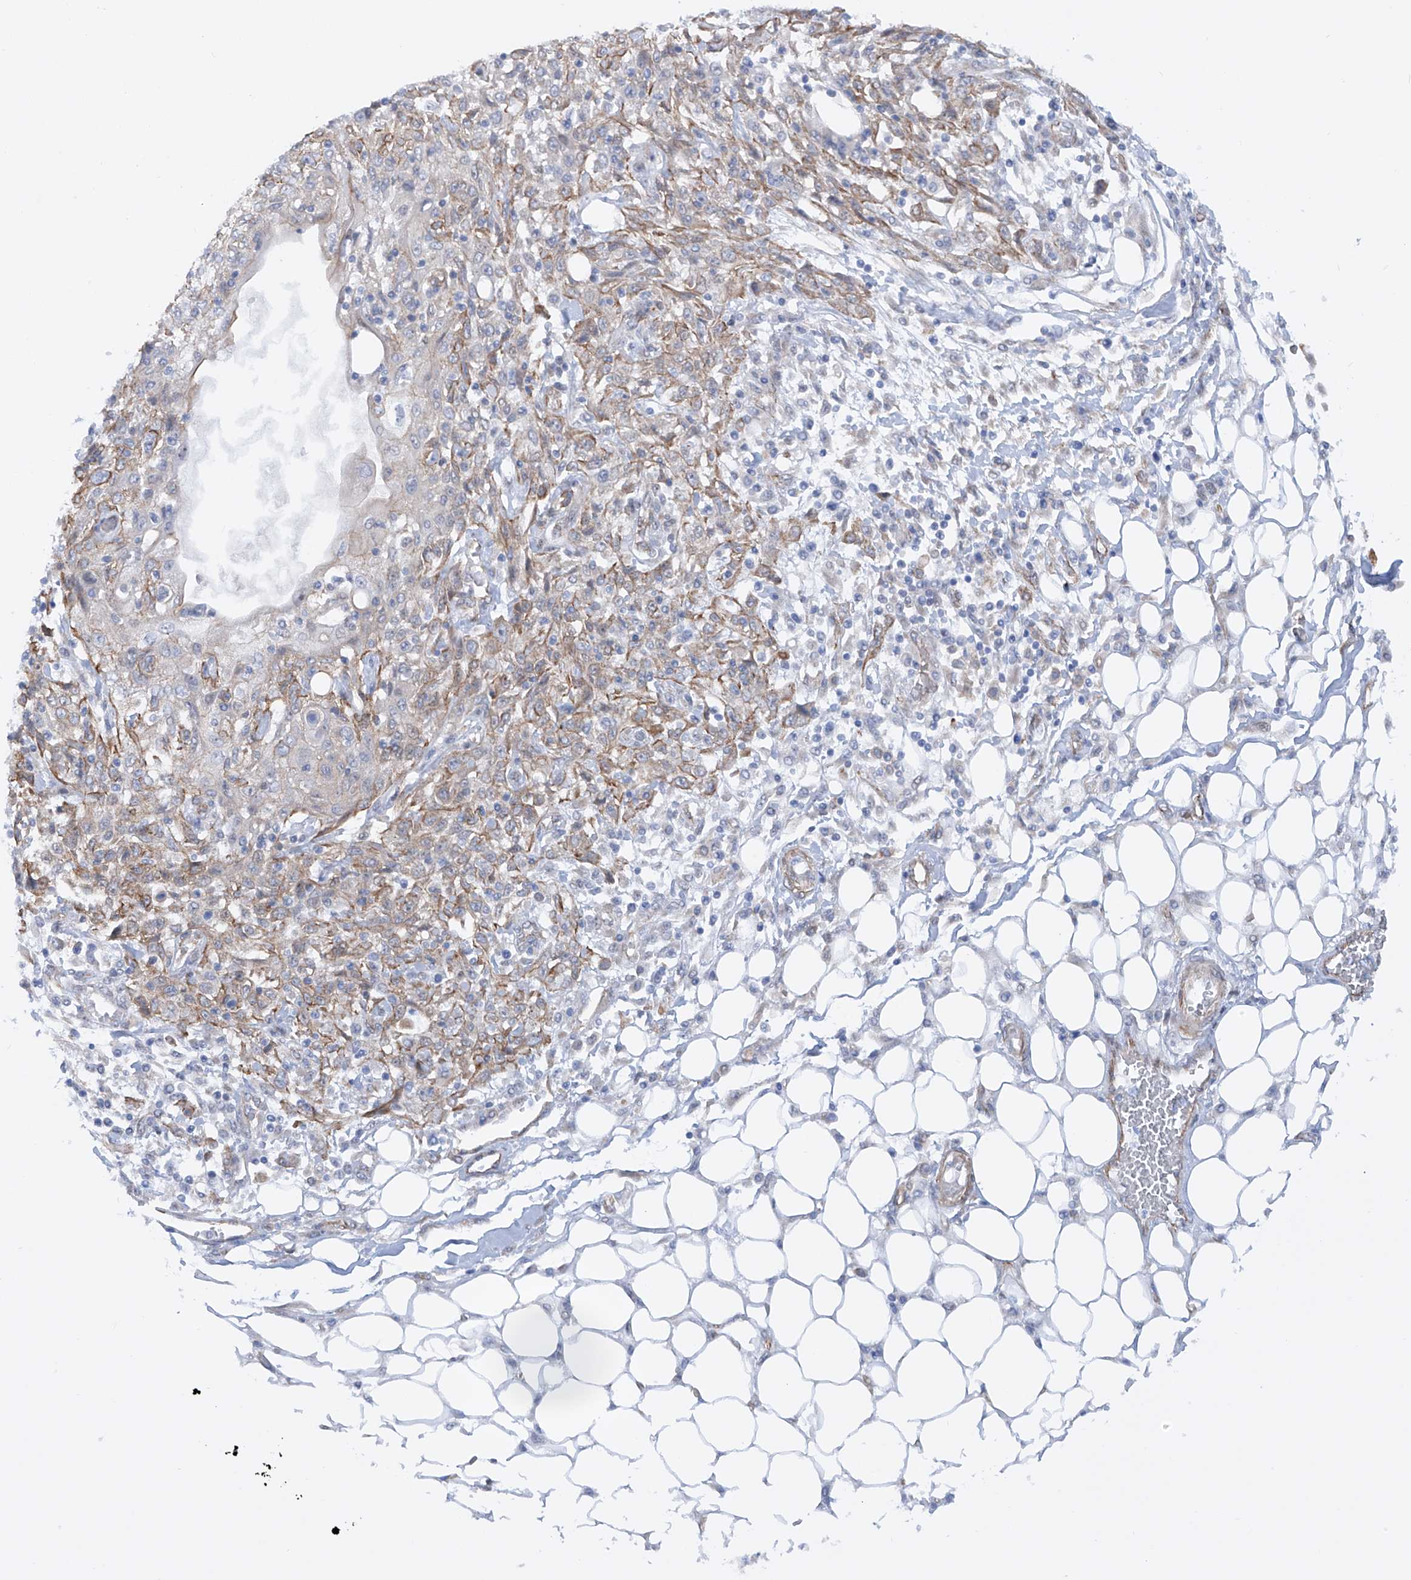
{"staining": {"intensity": "weak", "quantity": "25%-75%", "location": "cytoplasmic/membranous"}, "tissue": "skin cancer", "cell_type": "Tumor cells", "image_type": "cancer", "snomed": [{"axis": "morphology", "description": "Squamous cell carcinoma, NOS"}, {"axis": "morphology", "description": "Squamous cell carcinoma, metastatic, NOS"}, {"axis": "topography", "description": "Skin"}, {"axis": "topography", "description": "Lymph node"}], "caption": "DAB immunohistochemical staining of human squamous cell carcinoma (skin) shows weak cytoplasmic/membranous protein positivity in about 25%-75% of tumor cells.", "gene": "ZNF490", "patient": {"sex": "male", "age": 75}}